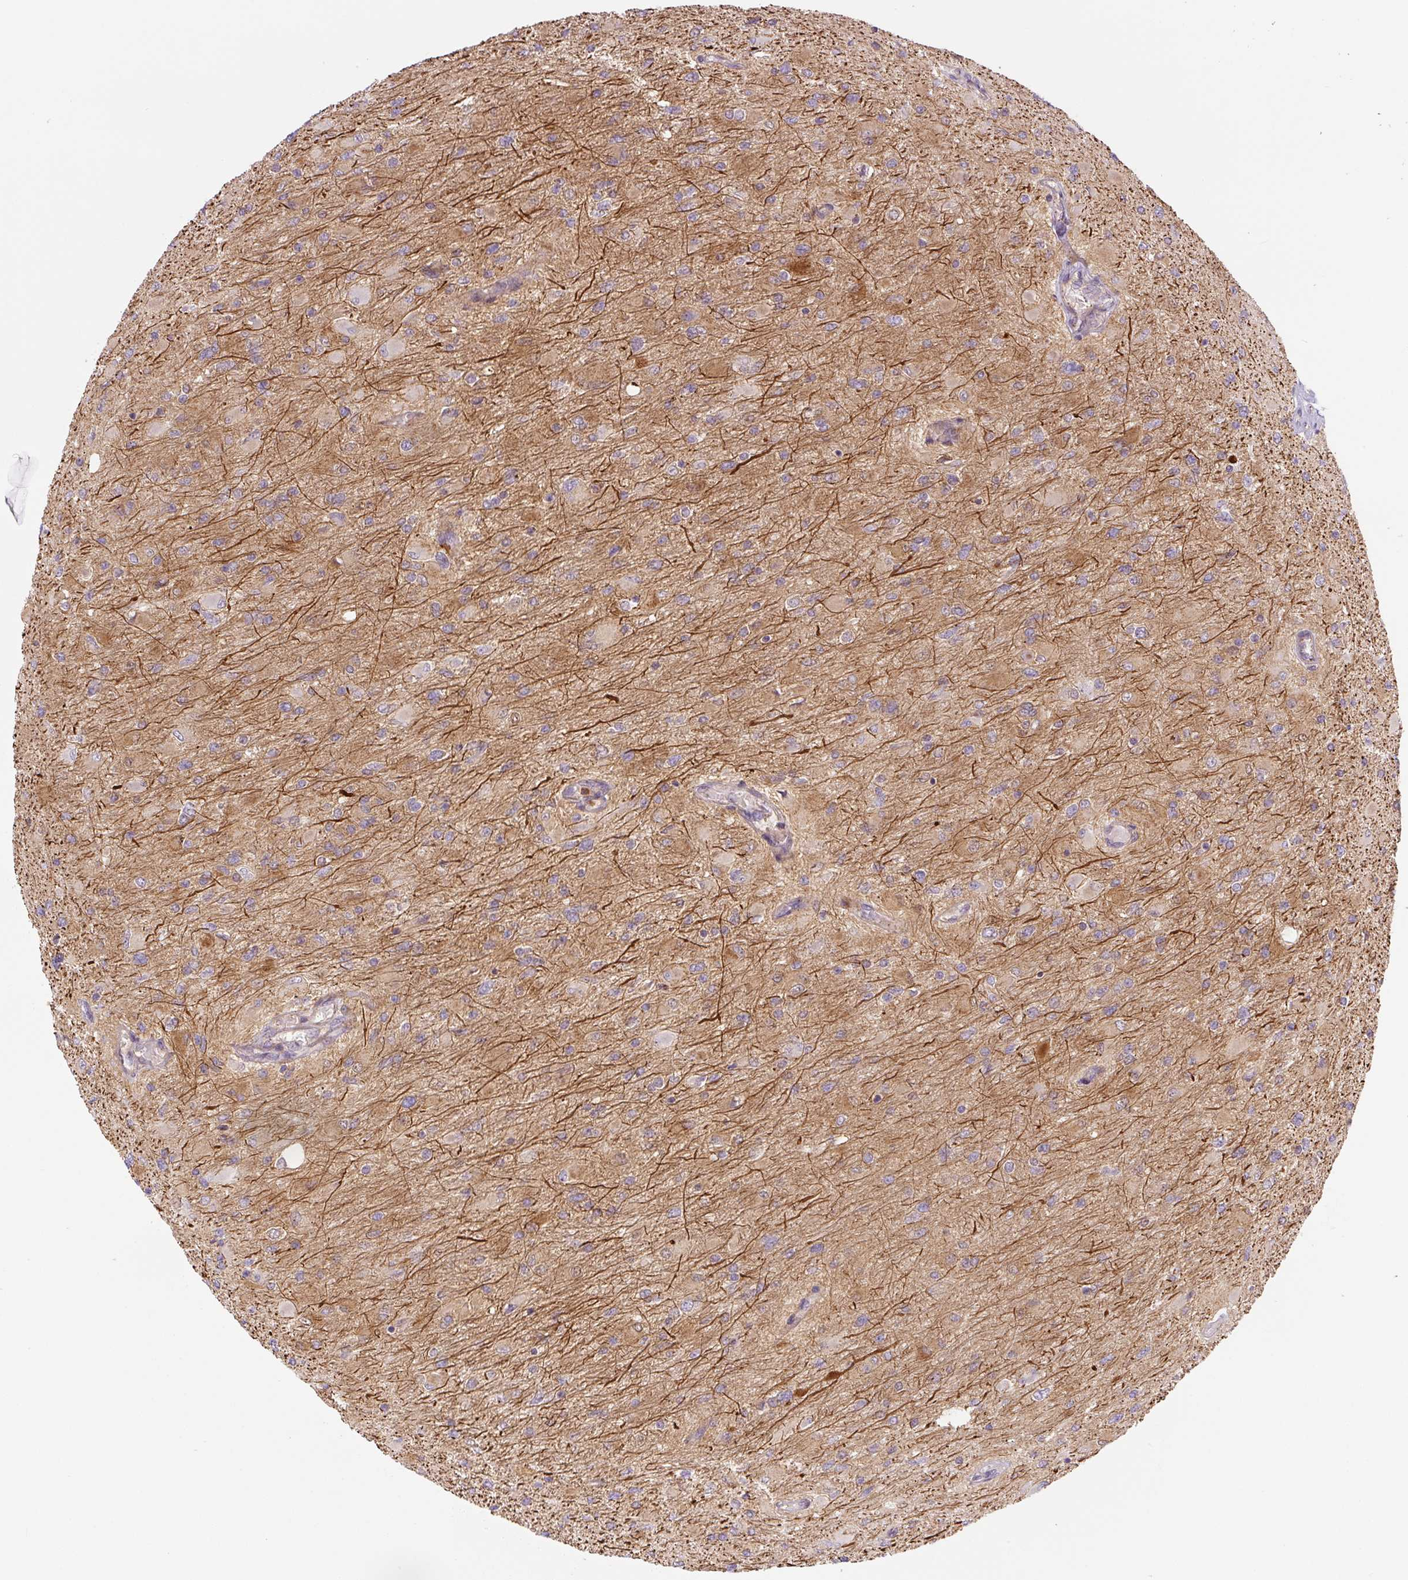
{"staining": {"intensity": "moderate", "quantity": "<25%", "location": "cytoplasmic/membranous"}, "tissue": "glioma", "cell_type": "Tumor cells", "image_type": "cancer", "snomed": [{"axis": "morphology", "description": "Glioma, malignant, High grade"}, {"axis": "topography", "description": "Cerebral cortex"}], "caption": "A low amount of moderate cytoplasmic/membranous expression is seen in about <25% of tumor cells in malignant glioma (high-grade) tissue.", "gene": "ZSWIM7", "patient": {"sex": "female", "age": 36}}